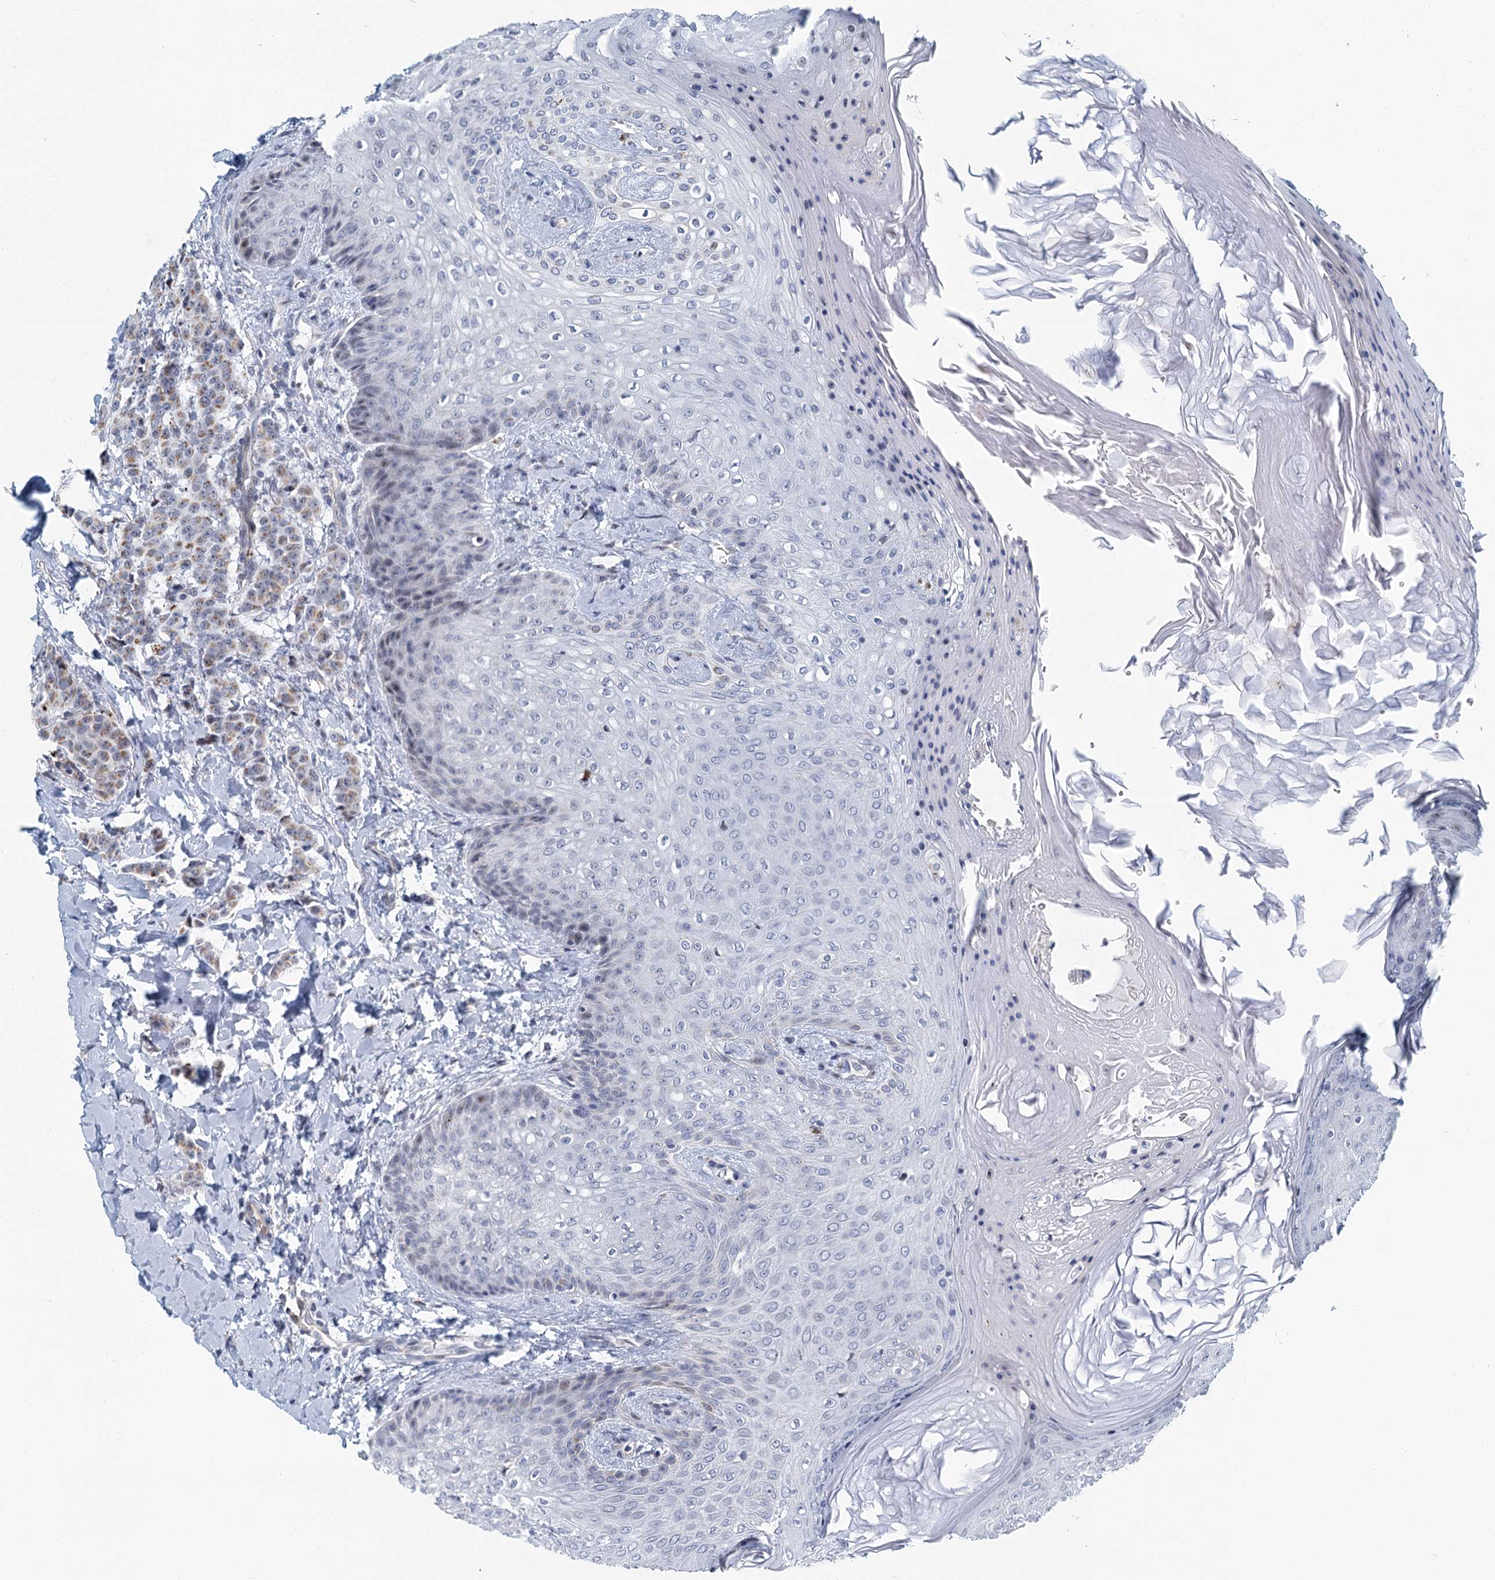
{"staining": {"intensity": "weak", "quantity": "25%-75%", "location": "cytoplasmic/membranous"}, "tissue": "breast cancer", "cell_type": "Tumor cells", "image_type": "cancer", "snomed": [{"axis": "morphology", "description": "Duct carcinoma"}, {"axis": "topography", "description": "Breast"}], "caption": "There is low levels of weak cytoplasmic/membranous staining in tumor cells of breast intraductal carcinoma, as demonstrated by immunohistochemical staining (brown color).", "gene": "ZNF527", "patient": {"sex": "female", "age": 40}}